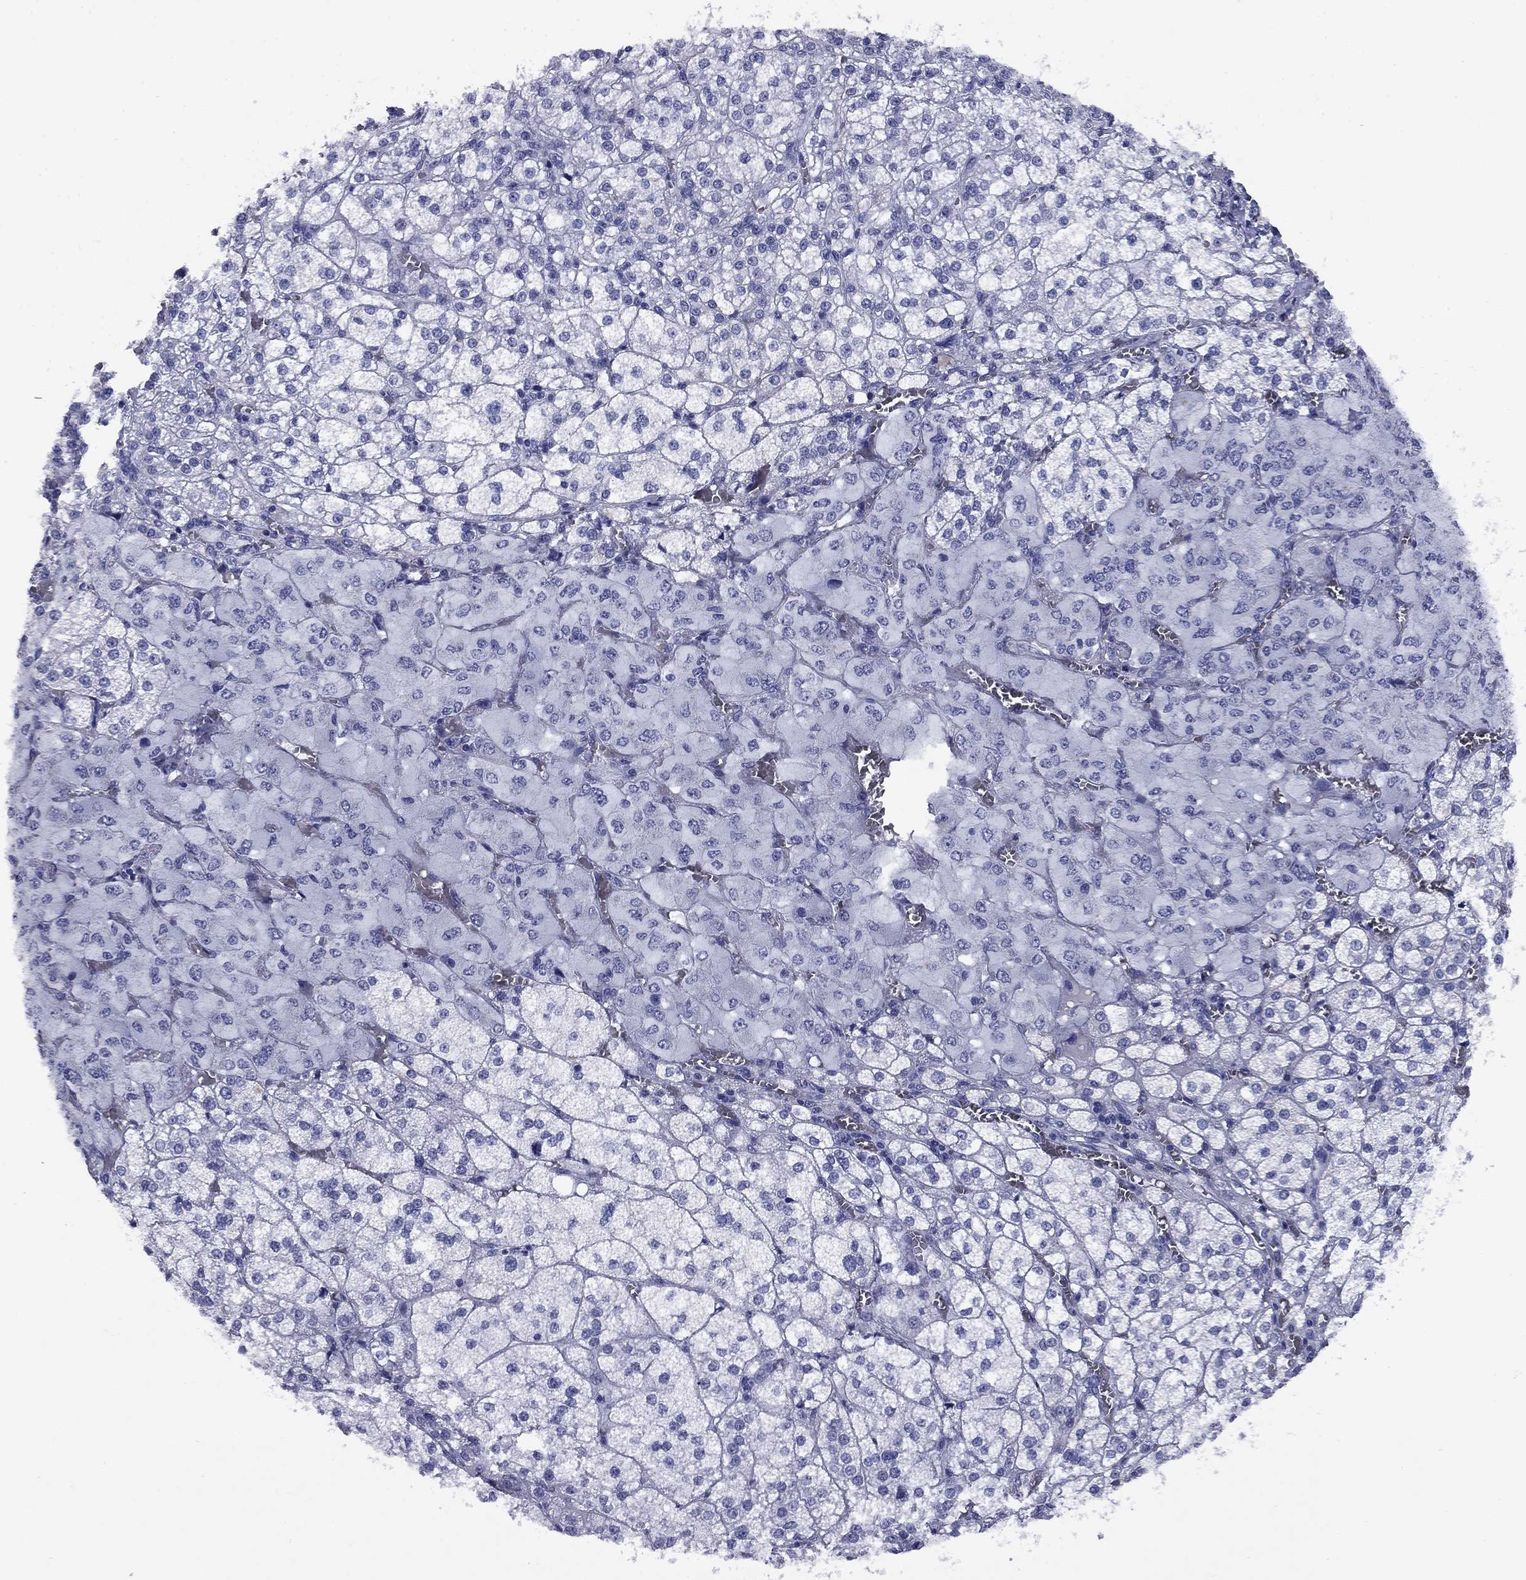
{"staining": {"intensity": "negative", "quantity": "none", "location": "none"}, "tissue": "adrenal gland", "cell_type": "Glandular cells", "image_type": "normal", "snomed": [{"axis": "morphology", "description": "Normal tissue, NOS"}, {"axis": "topography", "description": "Adrenal gland"}], "caption": "The histopathology image displays no significant positivity in glandular cells of adrenal gland.", "gene": "NPPA", "patient": {"sex": "female", "age": 60}}